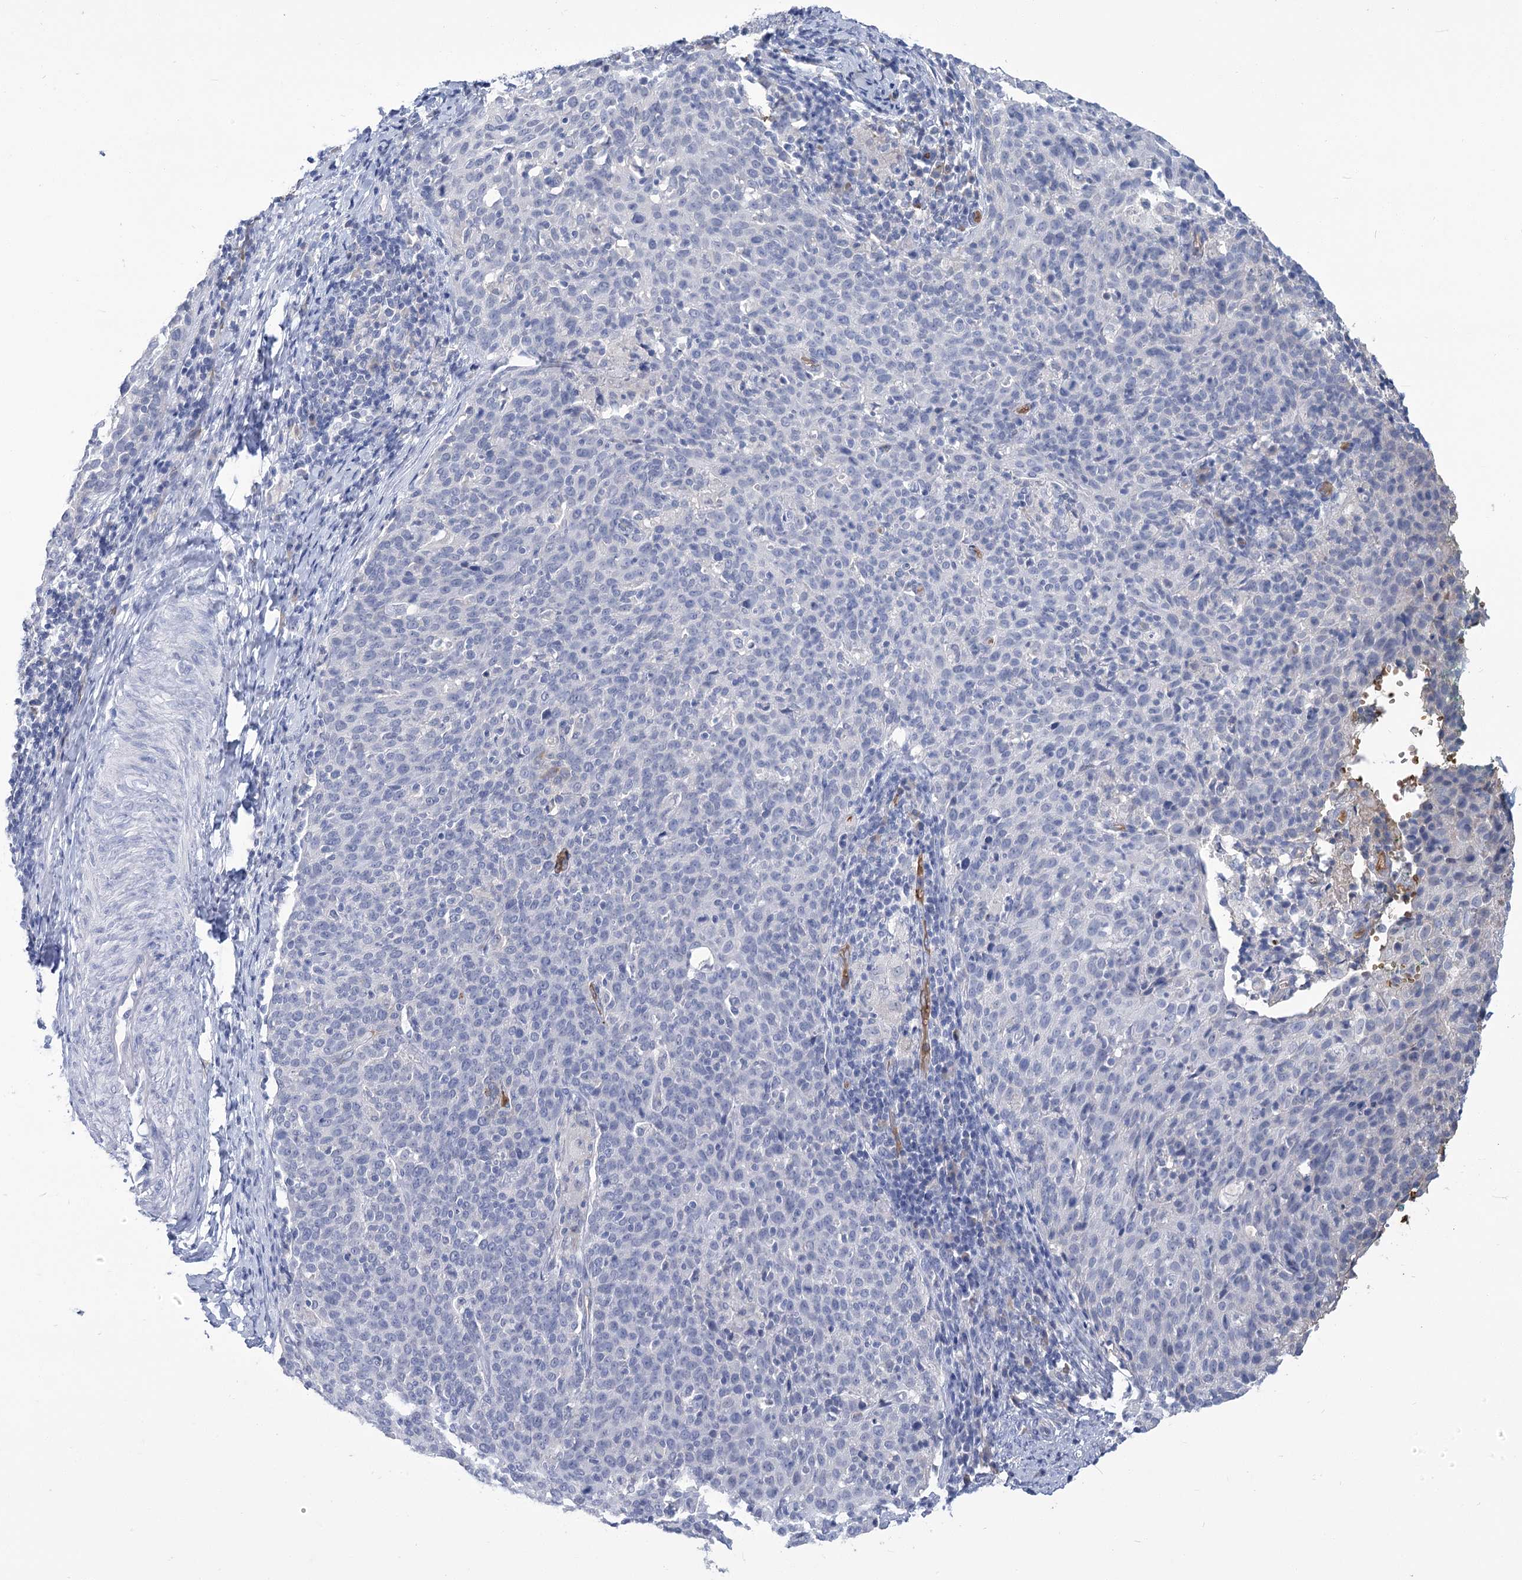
{"staining": {"intensity": "negative", "quantity": "none", "location": "none"}, "tissue": "cervical cancer", "cell_type": "Tumor cells", "image_type": "cancer", "snomed": [{"axis": "morphology", "description": "Squamous cell carcinoma, NOS"}, {"axis": "topography", "description": "Cervix"}], "caption": "Cervical cancer stained for a protein using IHC shows no positivity tumor cells.", "gene": "HBA1", "patient": {"sex": "female", "age": 38}}